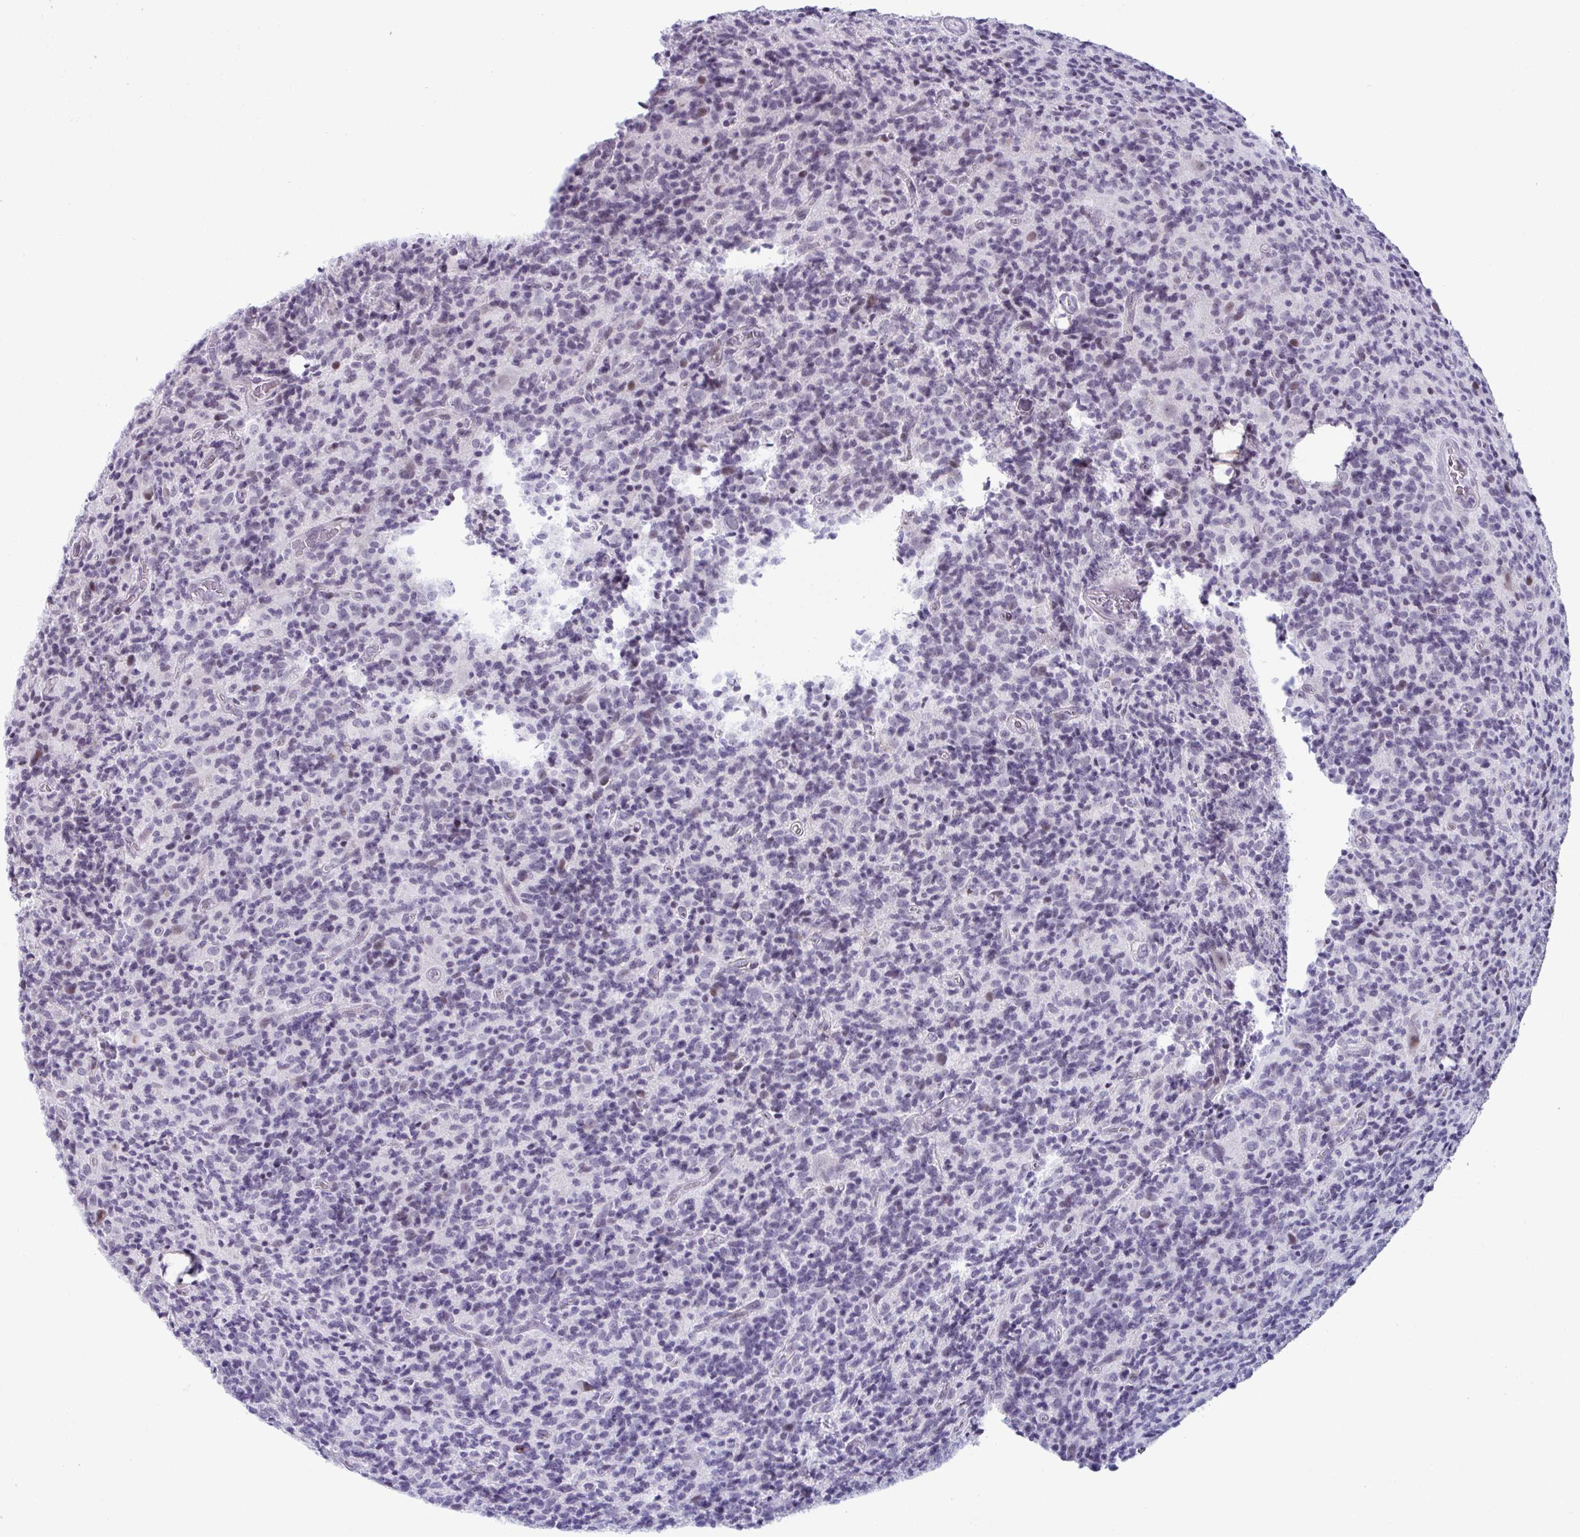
{"staining": {"intensity": "negative", "quantity": "none", "location": "none"}, "tissue": "glioma", "cell_type": "Tumor cells", "image_type": "cancer", "snomed": [{"axis": "morphology", "description": "Glioma, malignant, High grade"}, {"axis": "topography", "description": "Brain"}], "caption": "Immunohistochemistry of malignant glioma (high-grade) displays no positivity in tumor cells.", "gene": "VSIG10L", "patient": {"sex": "male", "age": 76}}